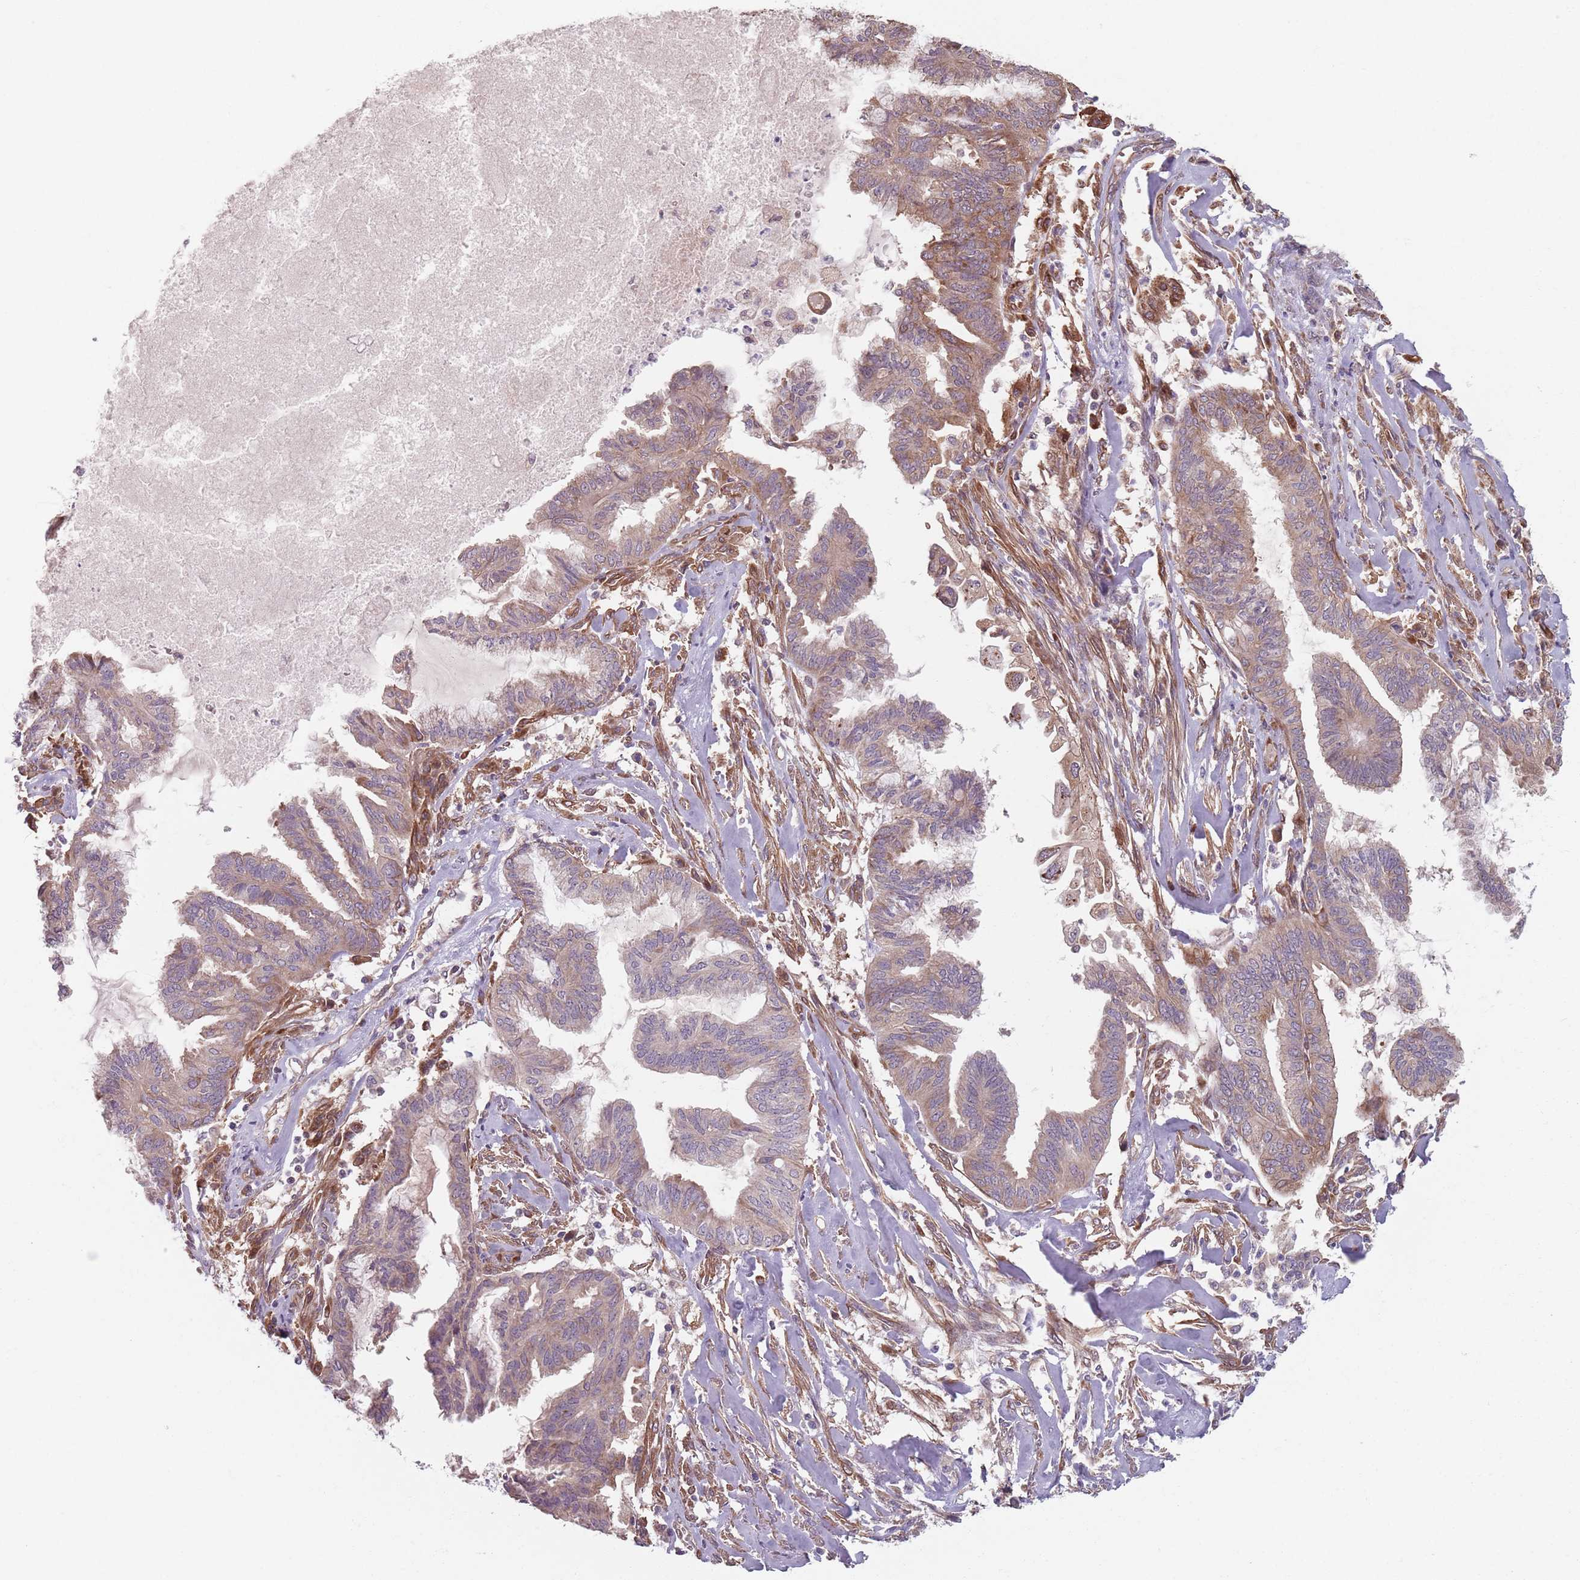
{"staining": {"intensity": "weak", "quantity": "25%-75%", "location": "cytoplasmic/membranous"}, "tissue": "endometrial cancer", "cell_type": "Tumor cells", "image_type": "cancer", "snomed": [{"axis": "morphology", "description": "Adenocarcinoma, NOS"}, {"axis": "topography", "description": "Endometrium"}], "caption": "Protein analysis of adenocarcinoma (endometrial) tissue shows weak cytoplasmic/membranous expression in about 25%-75% of tumor cells.", "gene": "NOTCH3", "patient": {"sex": "female", "age": 86}}